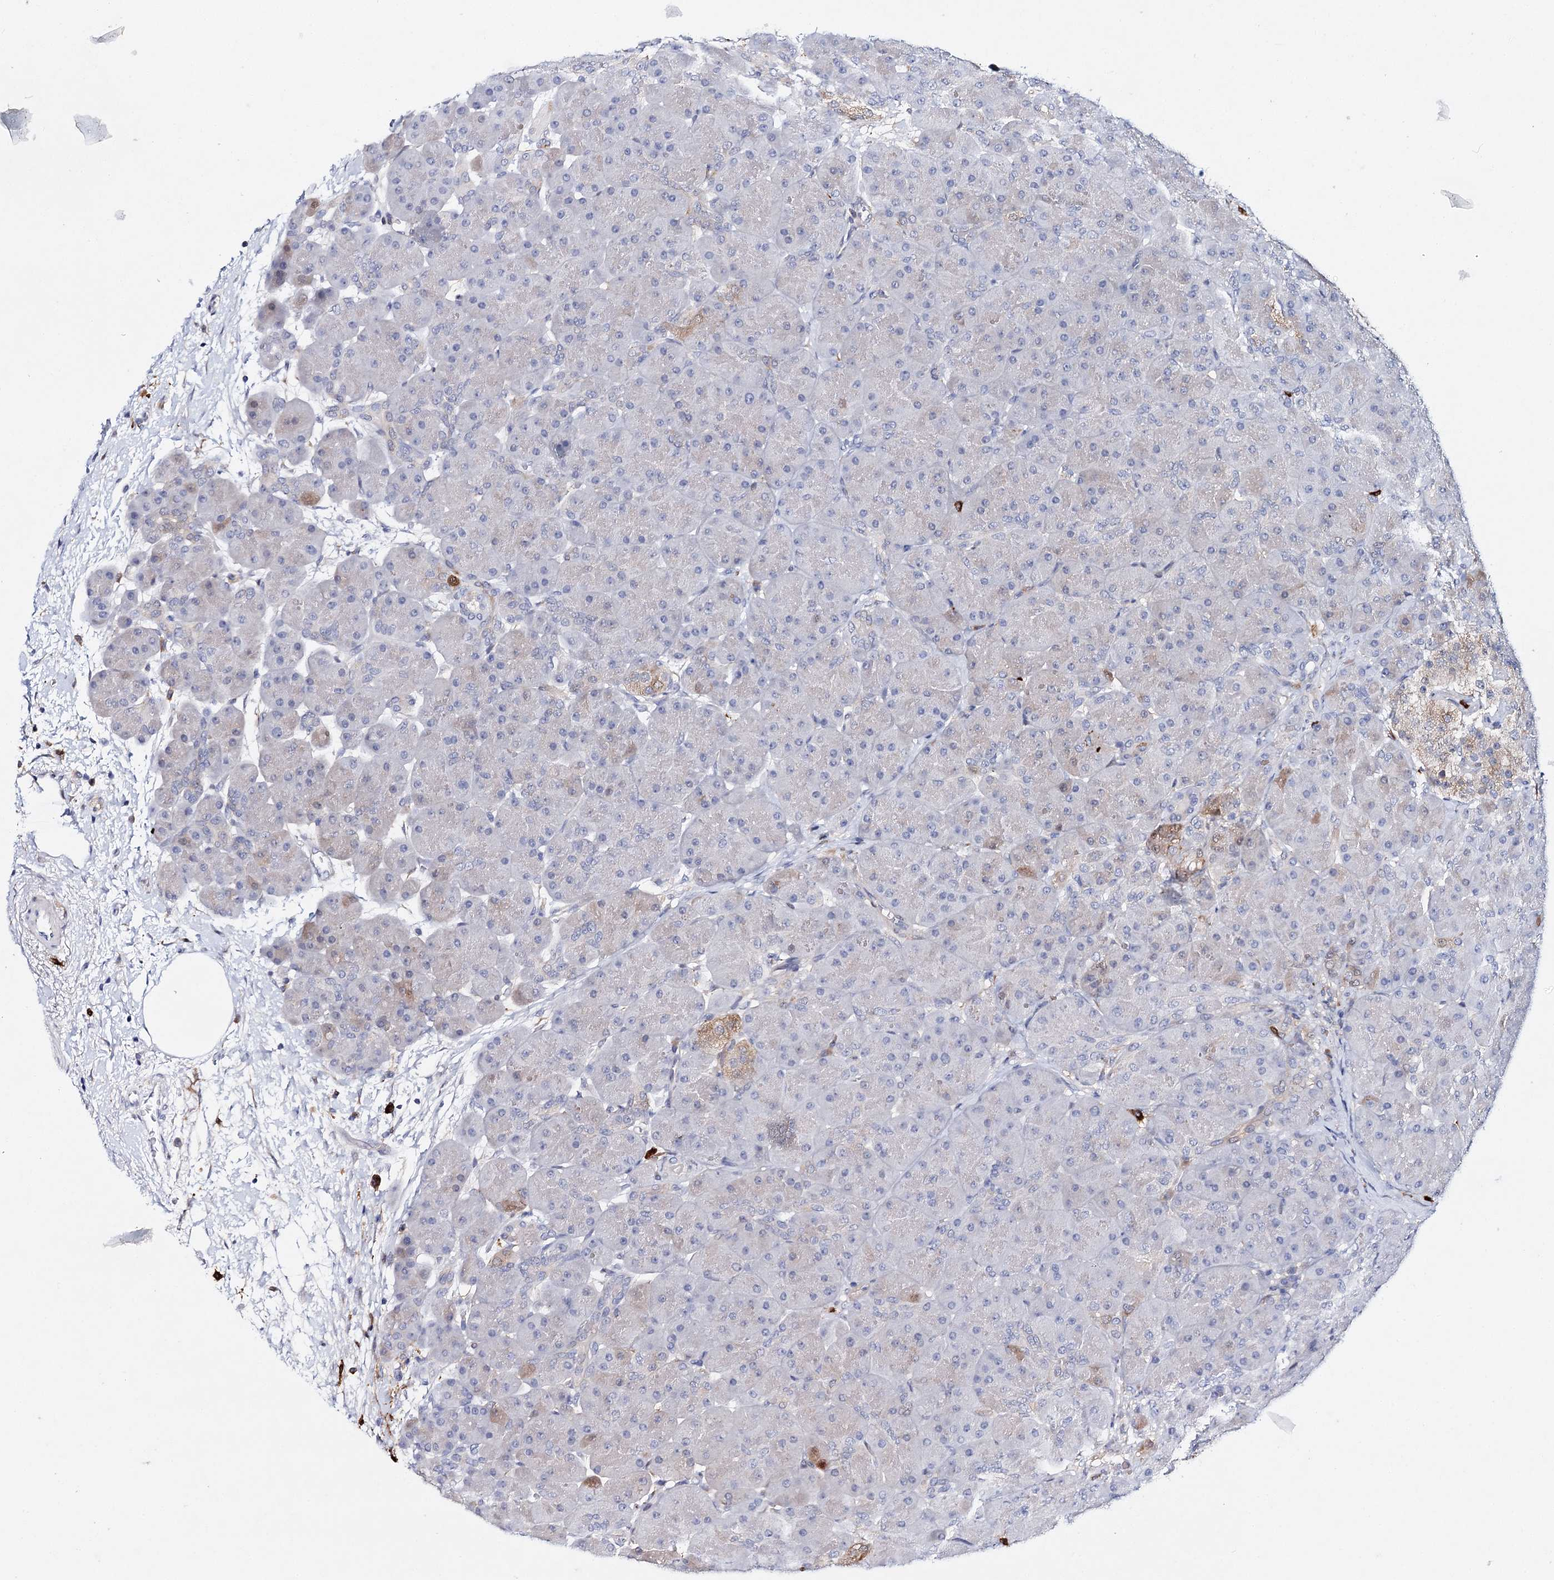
{"staining": {"intensity": "strong", "quantity": "25%-75%", "location": "cytoplasmic/membranous,nuclear"}, "tissue": "pancreas", "cell_type": "Exocrine glandular cells", "image_type": "normal", "snomed": [{"axis": "morphology", "description": "Normal tissue, NOS"}, {"axis": "topography", "description": "Pancreas"}], "caption": "Human pancreas stained with a brown dye exhibits strong cytoplasmic/membranous,nuclear positive staining in approximately 25%-75% of exocrine glandular cells.", "gene": "CFAP46", "patient": {"sex": "male", "age": 66}}